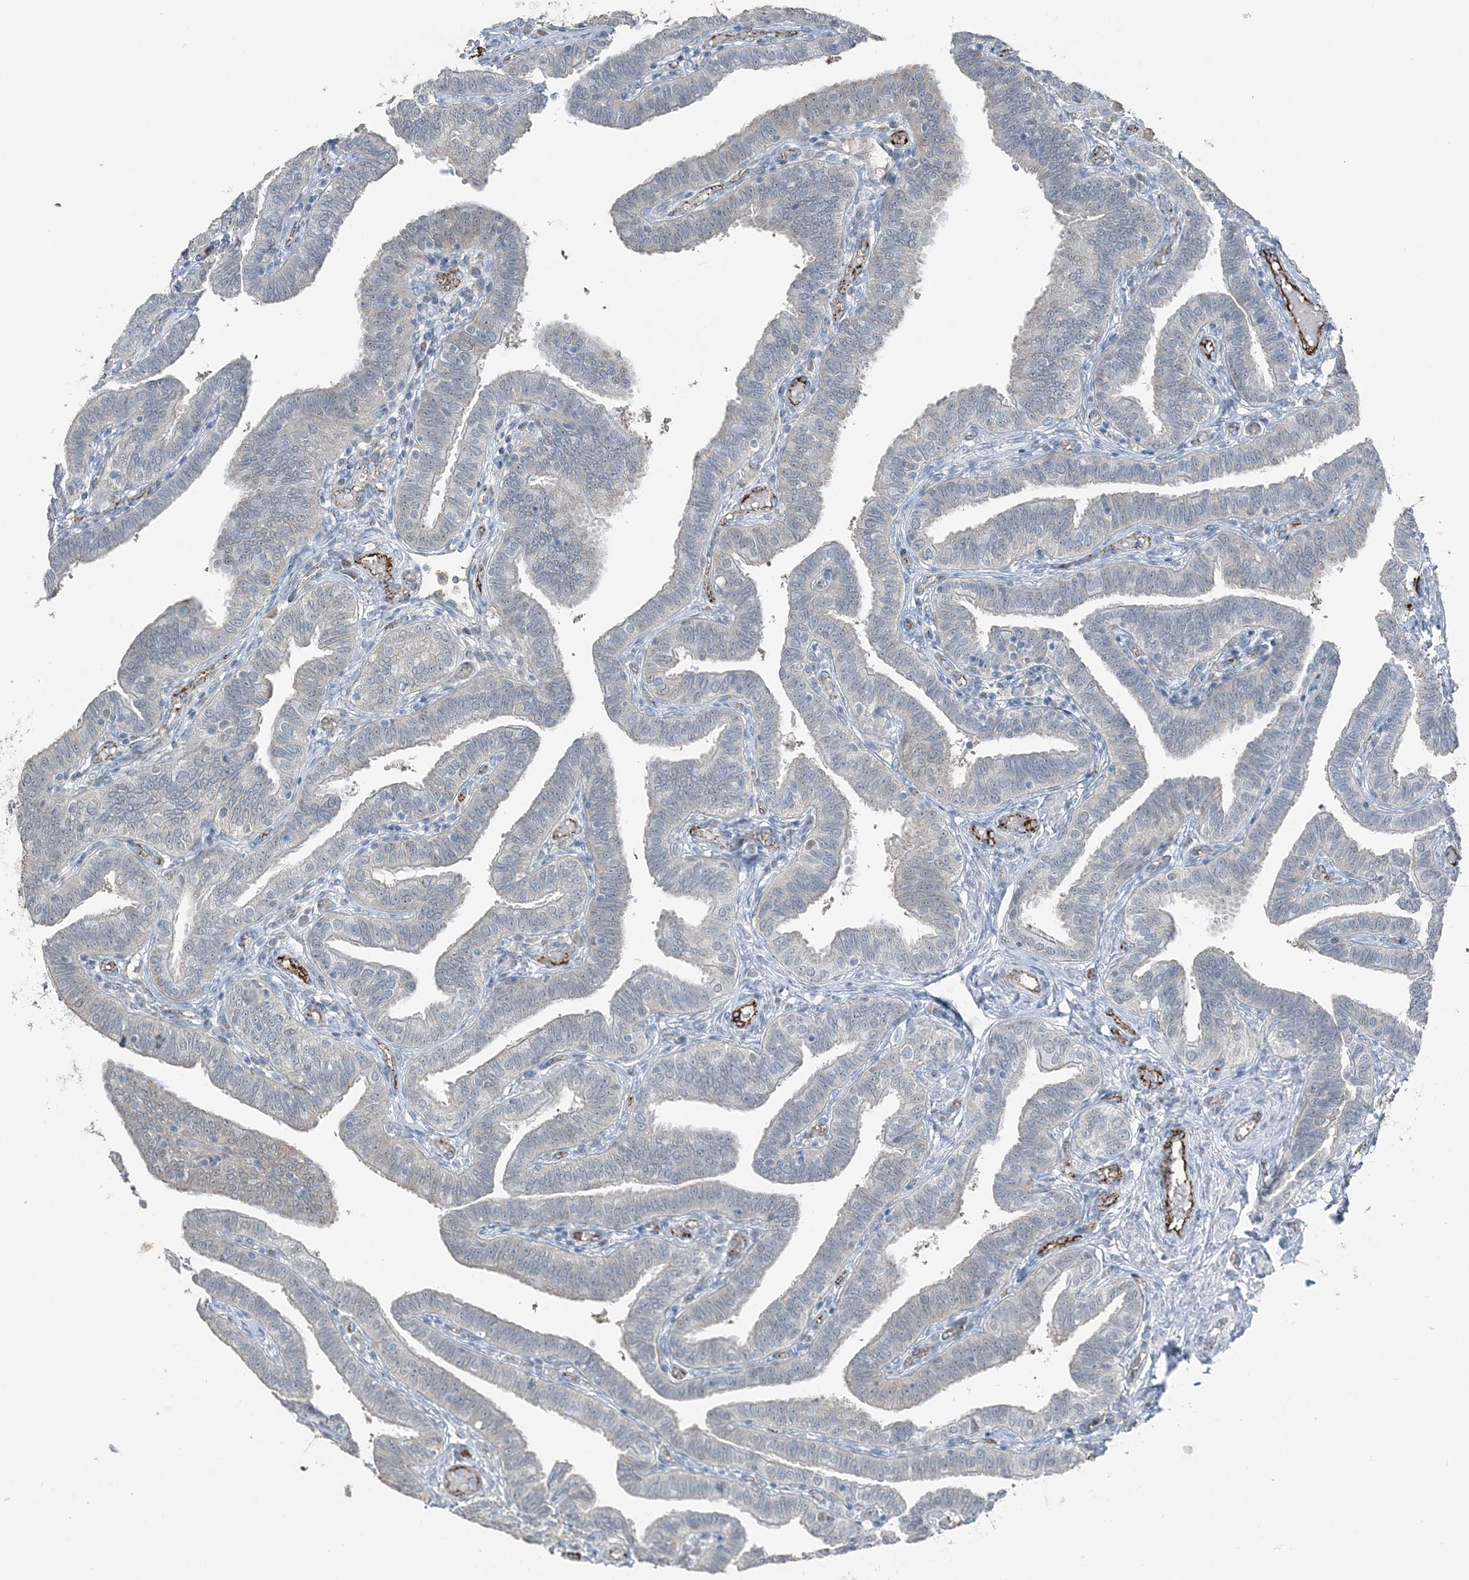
{"staining": {"intensity": "weak", "quantity": "<25%", "location": "nuclear"}, "tissue": "fallopian tube", "cell_type": "Glandular cells", "image_type": "normal", "snomed": [{"axis": "morphology", "description": "Normal tissue, NOS"}, {"axis": "topography", "description": "Fallopian tube"}], "caption": "High power microscopy micrograph of an immunohistochemistry (IHC) photomicrograph of unremarkable fallopian tube, revealing no significant expression in glandular cells. (DAB (3,3'-diaminobenzidine) immunohistochemistry, high magnification).", "gene": "ELOVL7", "patient": {"sex": "female", "age": 39}}